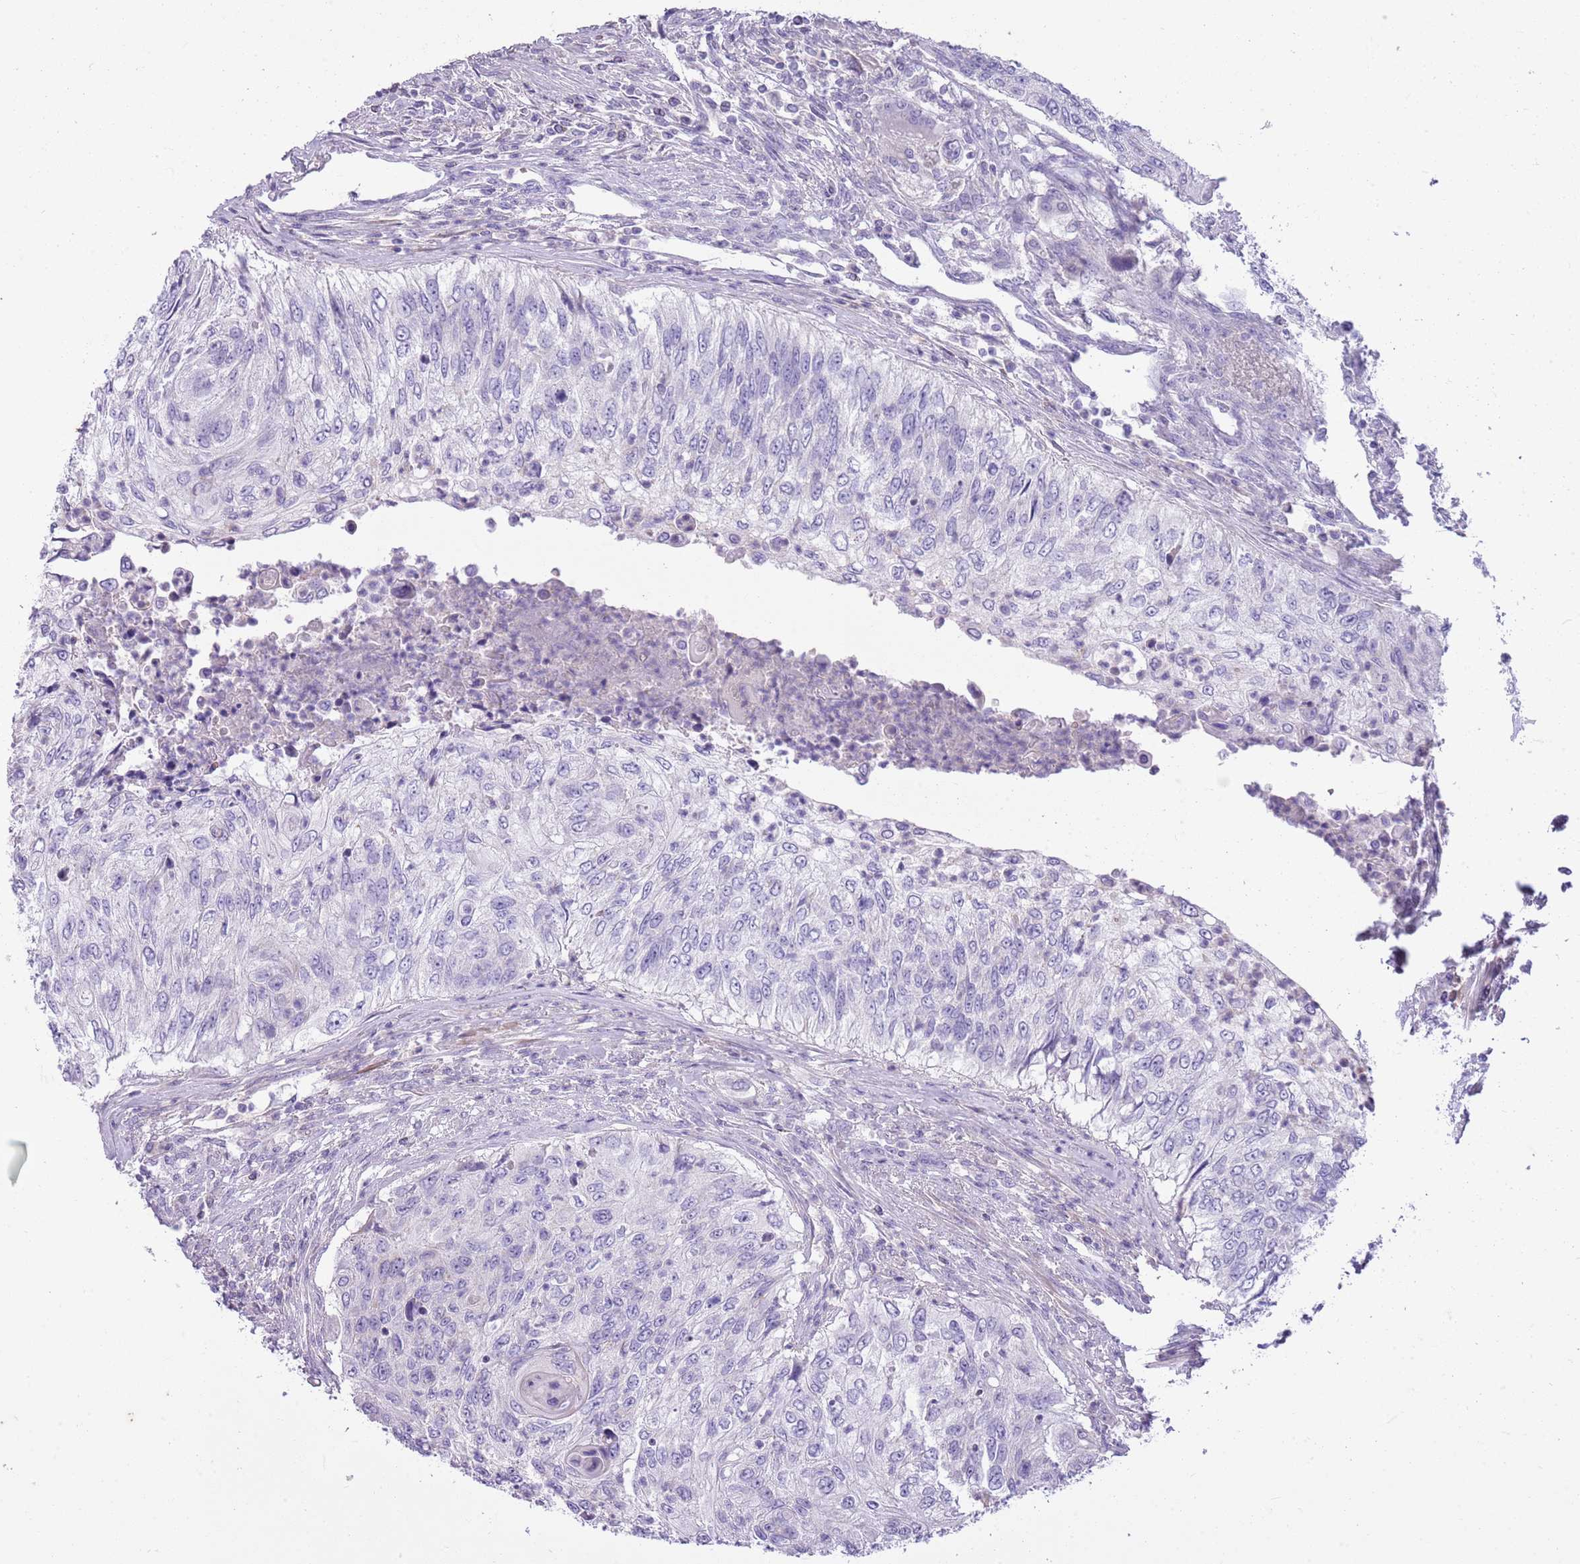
{"staining": {"intensity": "negative", "quantity": "none", "location": "none"}, "tissue": "urothelial cancer", "cell_type": "Tumor cells", "image_type": "cancer", "snomed": [{"axis": "morphology", "description": "Urothelial carcinoma, High grade"}, {"axis": "topography", "description": "Urinary bladder"}], "caption": "There is no significant positivity in tumor cells of urothelial carcinoma (high-grade).", "gene": "CNPPD1", "patient": {"sex": "female", "age": 60}}